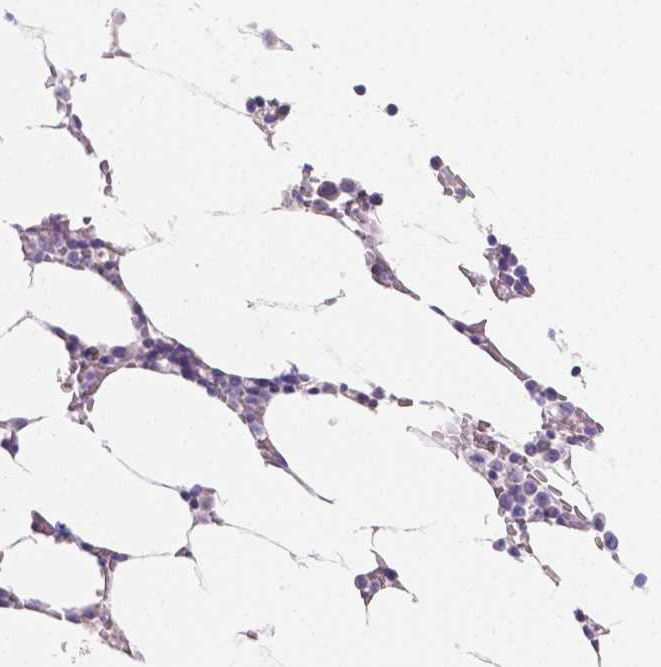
{"staining": {"intensity": "negative", "quantity": "none", "location": "none"}, "tissue": "bone marrow", "cell_type": "Hematopoietic cells", "image_type": "normal", "snomed": [{"axis": "morphology", "description": "Normal tissue, NOS"}, {"axis": "topography", "description": "Bone marrow"}], "caption": "Protein analysis of normal bone marrow shows no significant staining in hematopoietic cells. (Stains: DAB (3,3'-diaminobenzidine) IHC with hematoxylin counter stain, Microscopy: brightfield microscopy at high magnification).", "gene": "RNF186", "patient": {"sex": "female", "age": 52}}